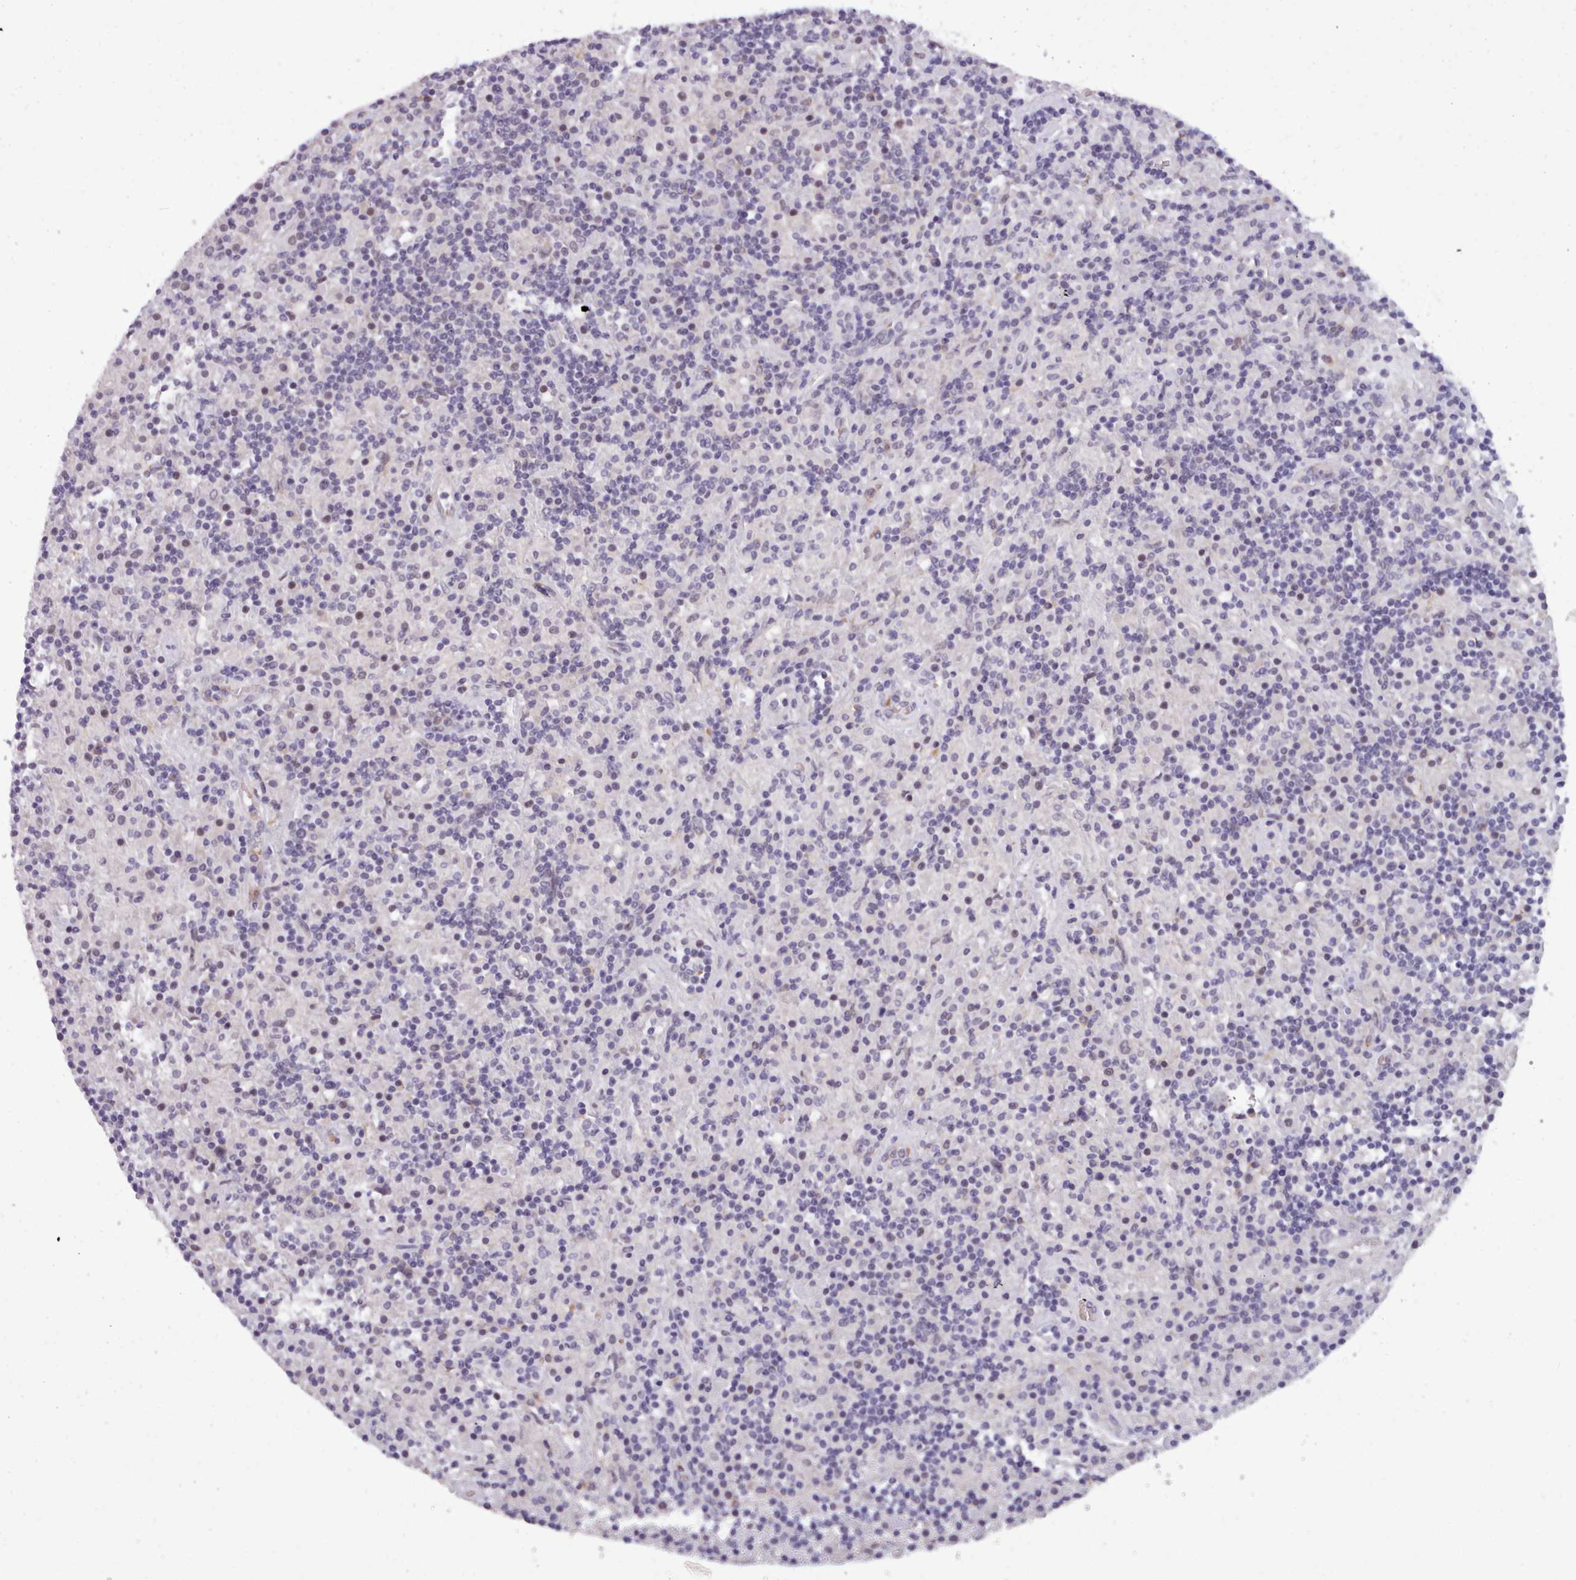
{"staining": {"intensity": "negative", "quantity": "none", "location": "none"}, "tissue": "lymphoma", "cell_type": "Tumor cells", "image_type": "cancer", "snomed": [{"axis": "morphology", "description": "Hodgkin's disease, NOS"}, {"axis": "topography", "description": "Lymph node"}], "caption": "A high-resolution micrograph shows immunohistochemistry staining of Hodgkin's disease, which displays no significant staining in tumor cells.", "gene": "KCTD16", "patient": {"sex": "male", "age": 70}}